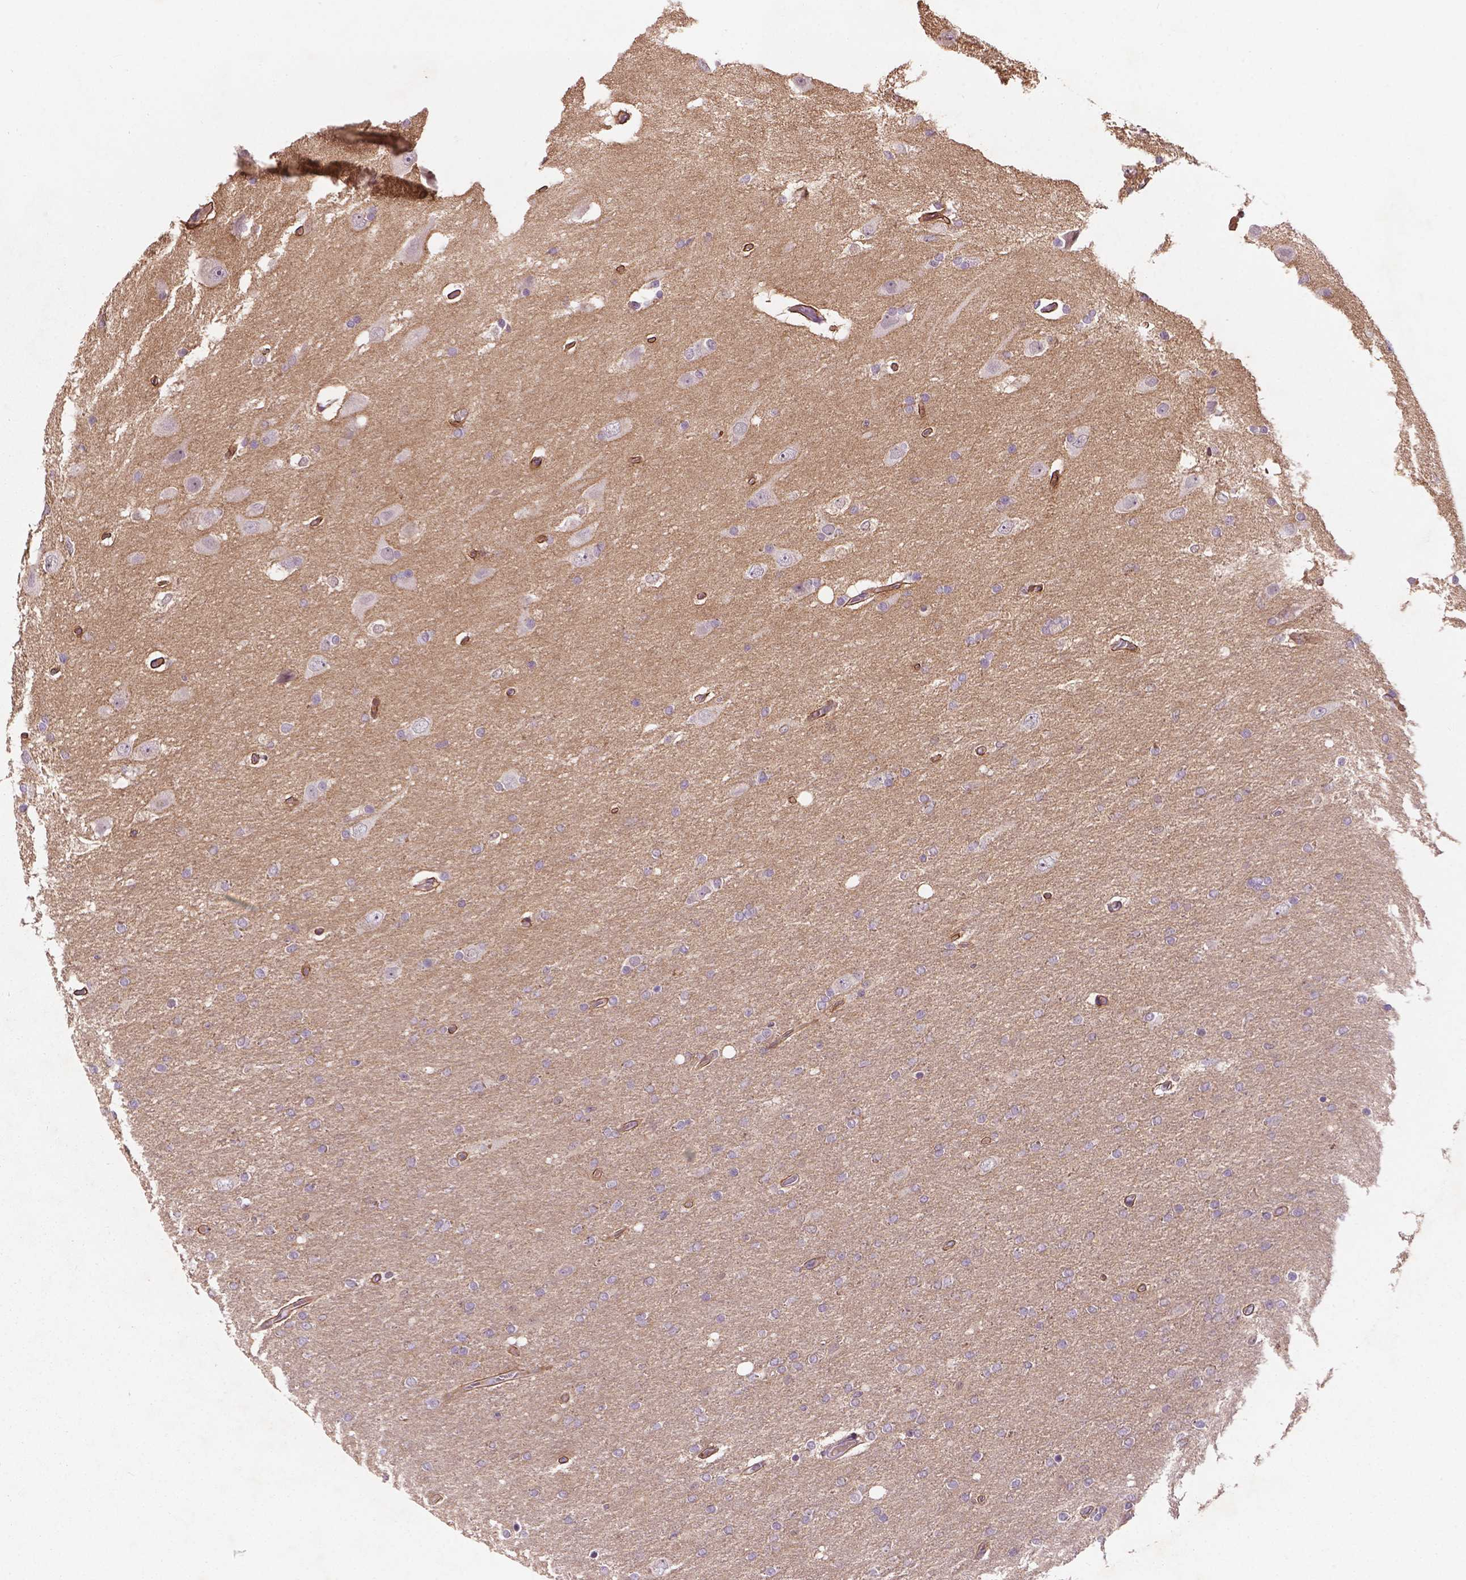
{"staining": {"intensity": "negative", "quantity": "none", "location": "none"}, "tissue": "glioma", "cell_type": "Tumor cells", "image_type": "cancer", "snomed": [{"axis": "morphology", "description": "Glioma, malignant, High grade"}, {"axis": "topography", "description": "Cerebral cortex"}], "caption": "Immunohistochemical staining of human high-grade glioma (malignant) shows no significant positivity in tumor cells.", "gene": "GXYLT2", "patient": {"sex": "male", "age": 70}}